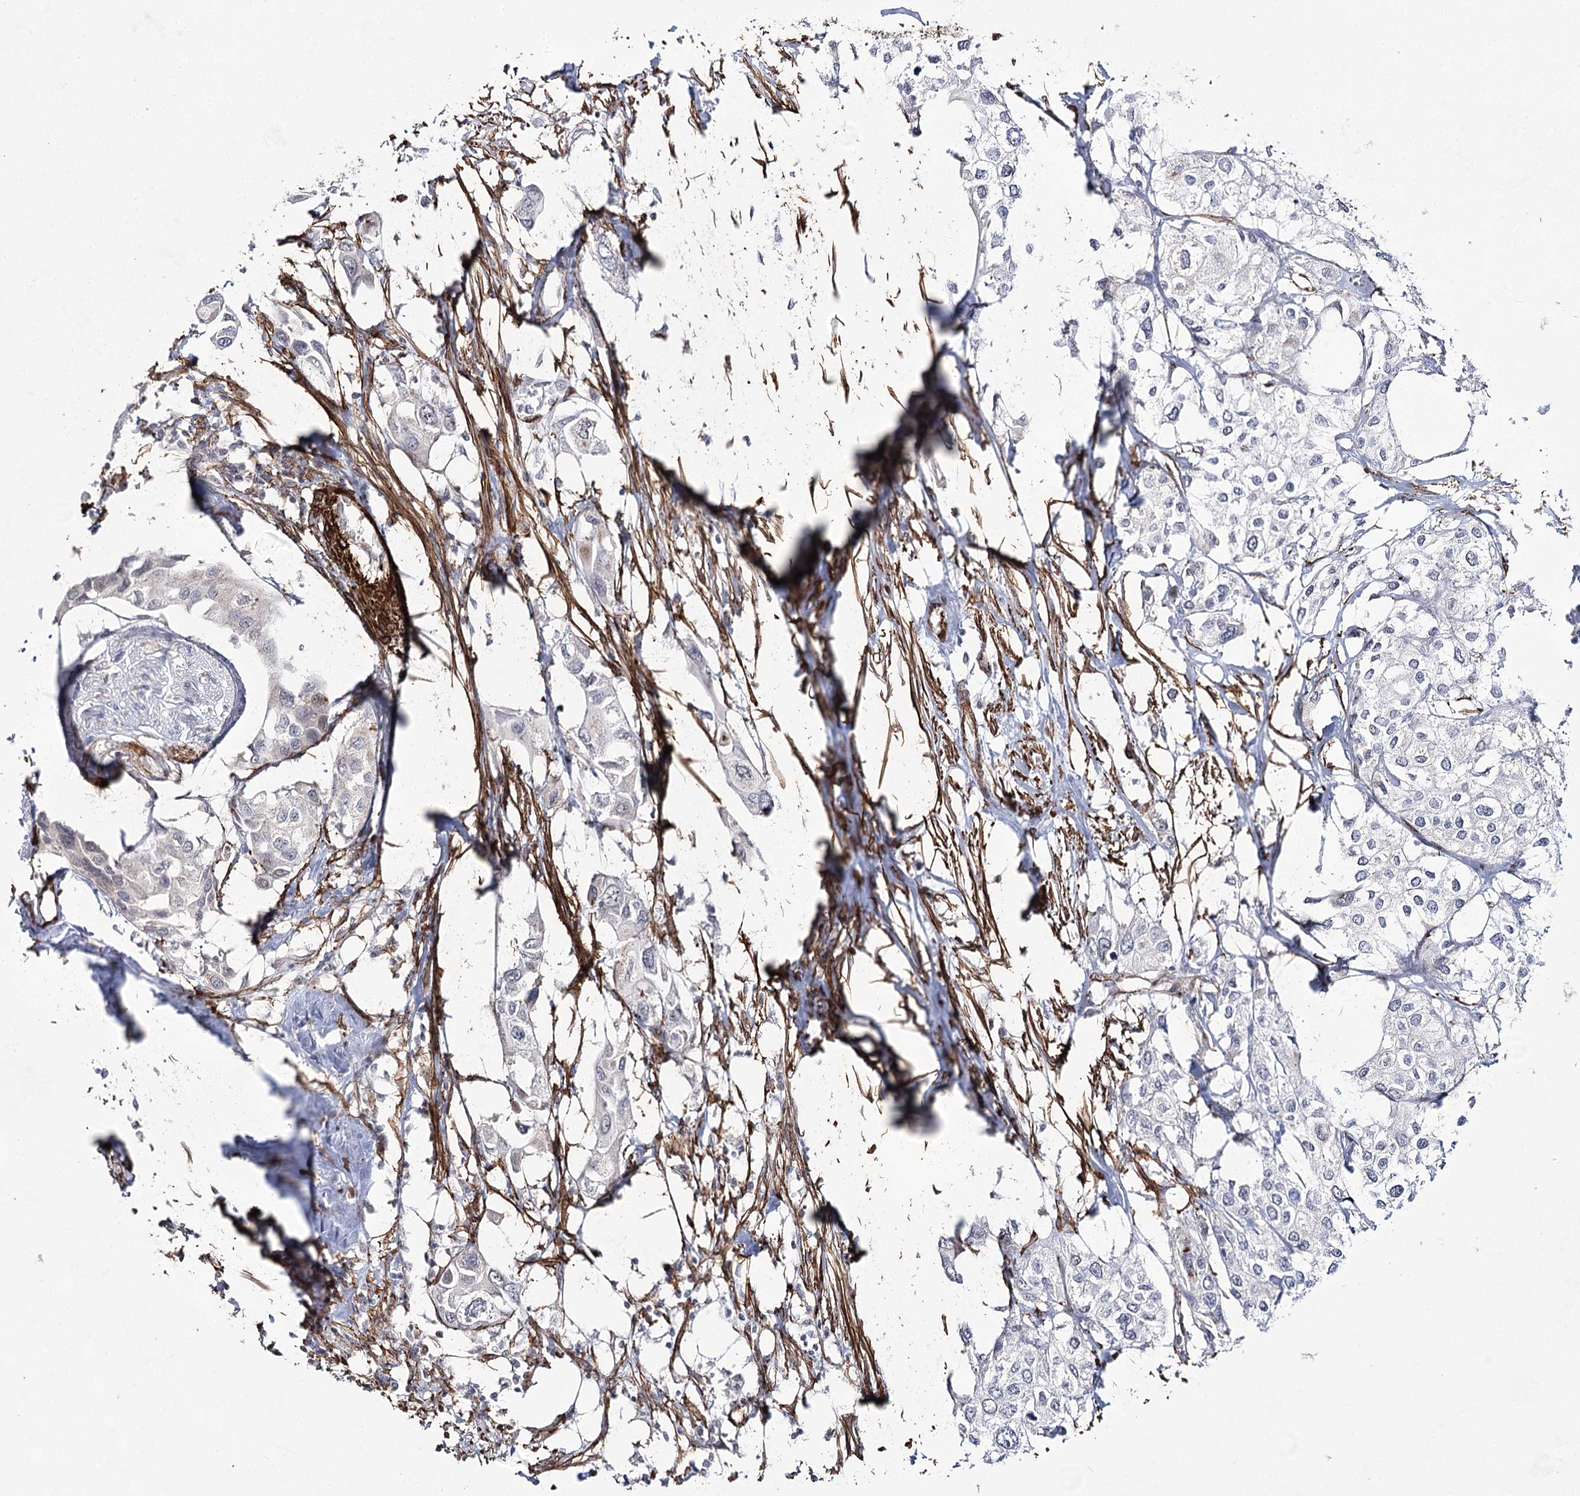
{"staining": {"intensity": "negative", "quantity": "none", "location": "none"}, "tissue": "urothelial cancer", "cell_type": "Tumor cells", "image_type": "cancer", "snomed": [{"axis": "morphology", "description": "Urothelial carcinoma, High grade"}, {"axis": "topography", "description": "Urinary bladder"}], "caption": "Immunohistochemistry of urothelial carcinoma (high-grade) exhibits no expression in tumor cells.", "gene": "CWF19L1", "patient": {"sex": "male", "age": 64}}